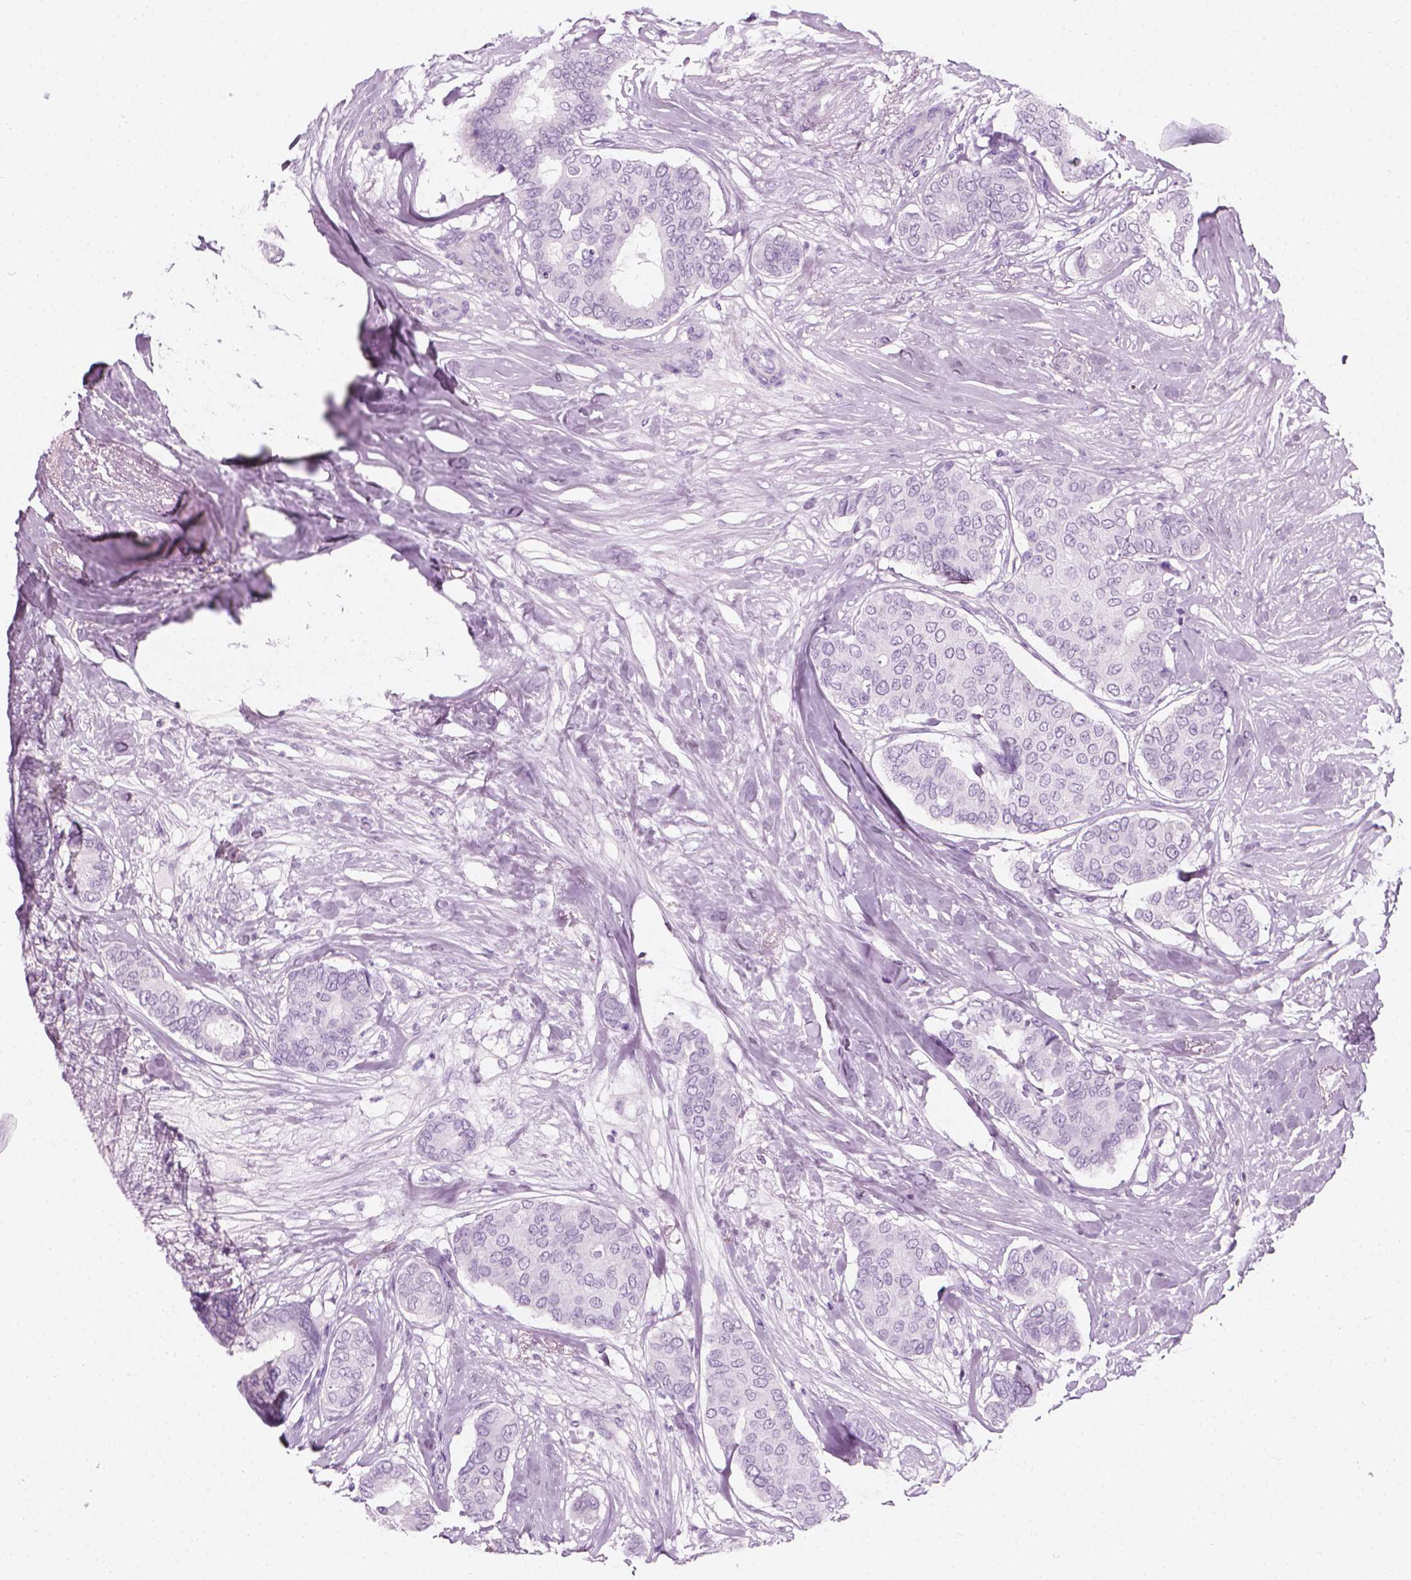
{"staining": {"intensity": "negative", "quantity": "none", "location": "none"}, "tissue": "breast cancer", "cell_type": "Tumor cells", "image_type": "cancer", "snomed": [{"axis": "morphology", "description": "Duct carcinoma"}, {"axis": "topography", "description": "Breast"}], "caption": "Immunohistochemistry (IHC) histopathology image of breast cancer stained for a protein (brown), which reveals no expression in tumor cells.", "gene": "SCG3", "patient": {"sex": "female", "age": 75}}